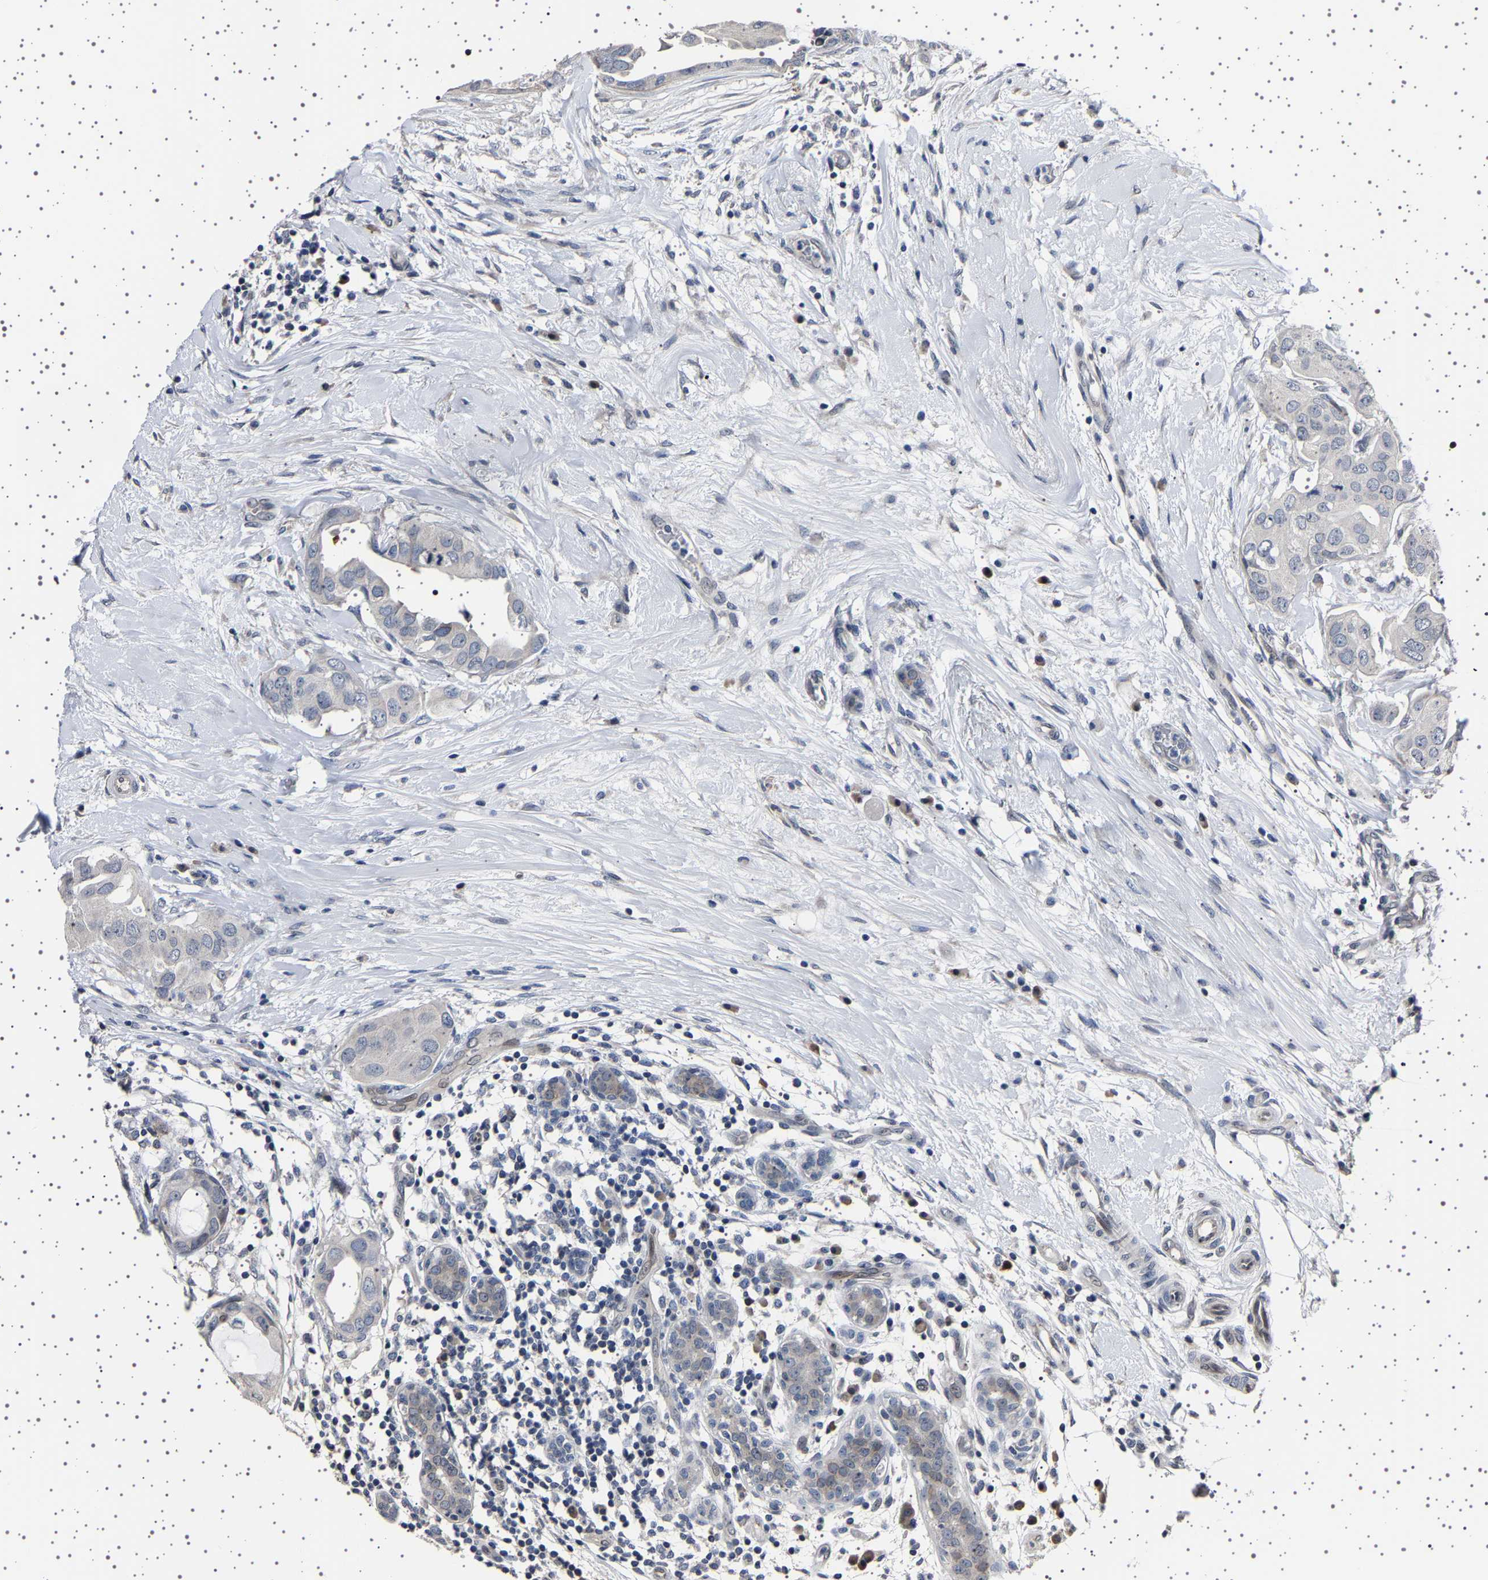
{"staining": {"intensity": "negative", "quantity": "none", "location": "none"}, "tissue": "breast cancer", "cell_type": "Tumor cells", "image_type": "cancer", "snomed": [{"axis": "morphology", "description": "Normal tissue, NOS"}, {"axis": "morphology", "description": "Duct carcinoma"}, {"axis": "topography", "description": "Breast"}], "caption": "Tumor cells are negative for brown protein staining in breast cancer.", "gene": "IL10RB", "patient": {"sex": "female", "age": 40}}